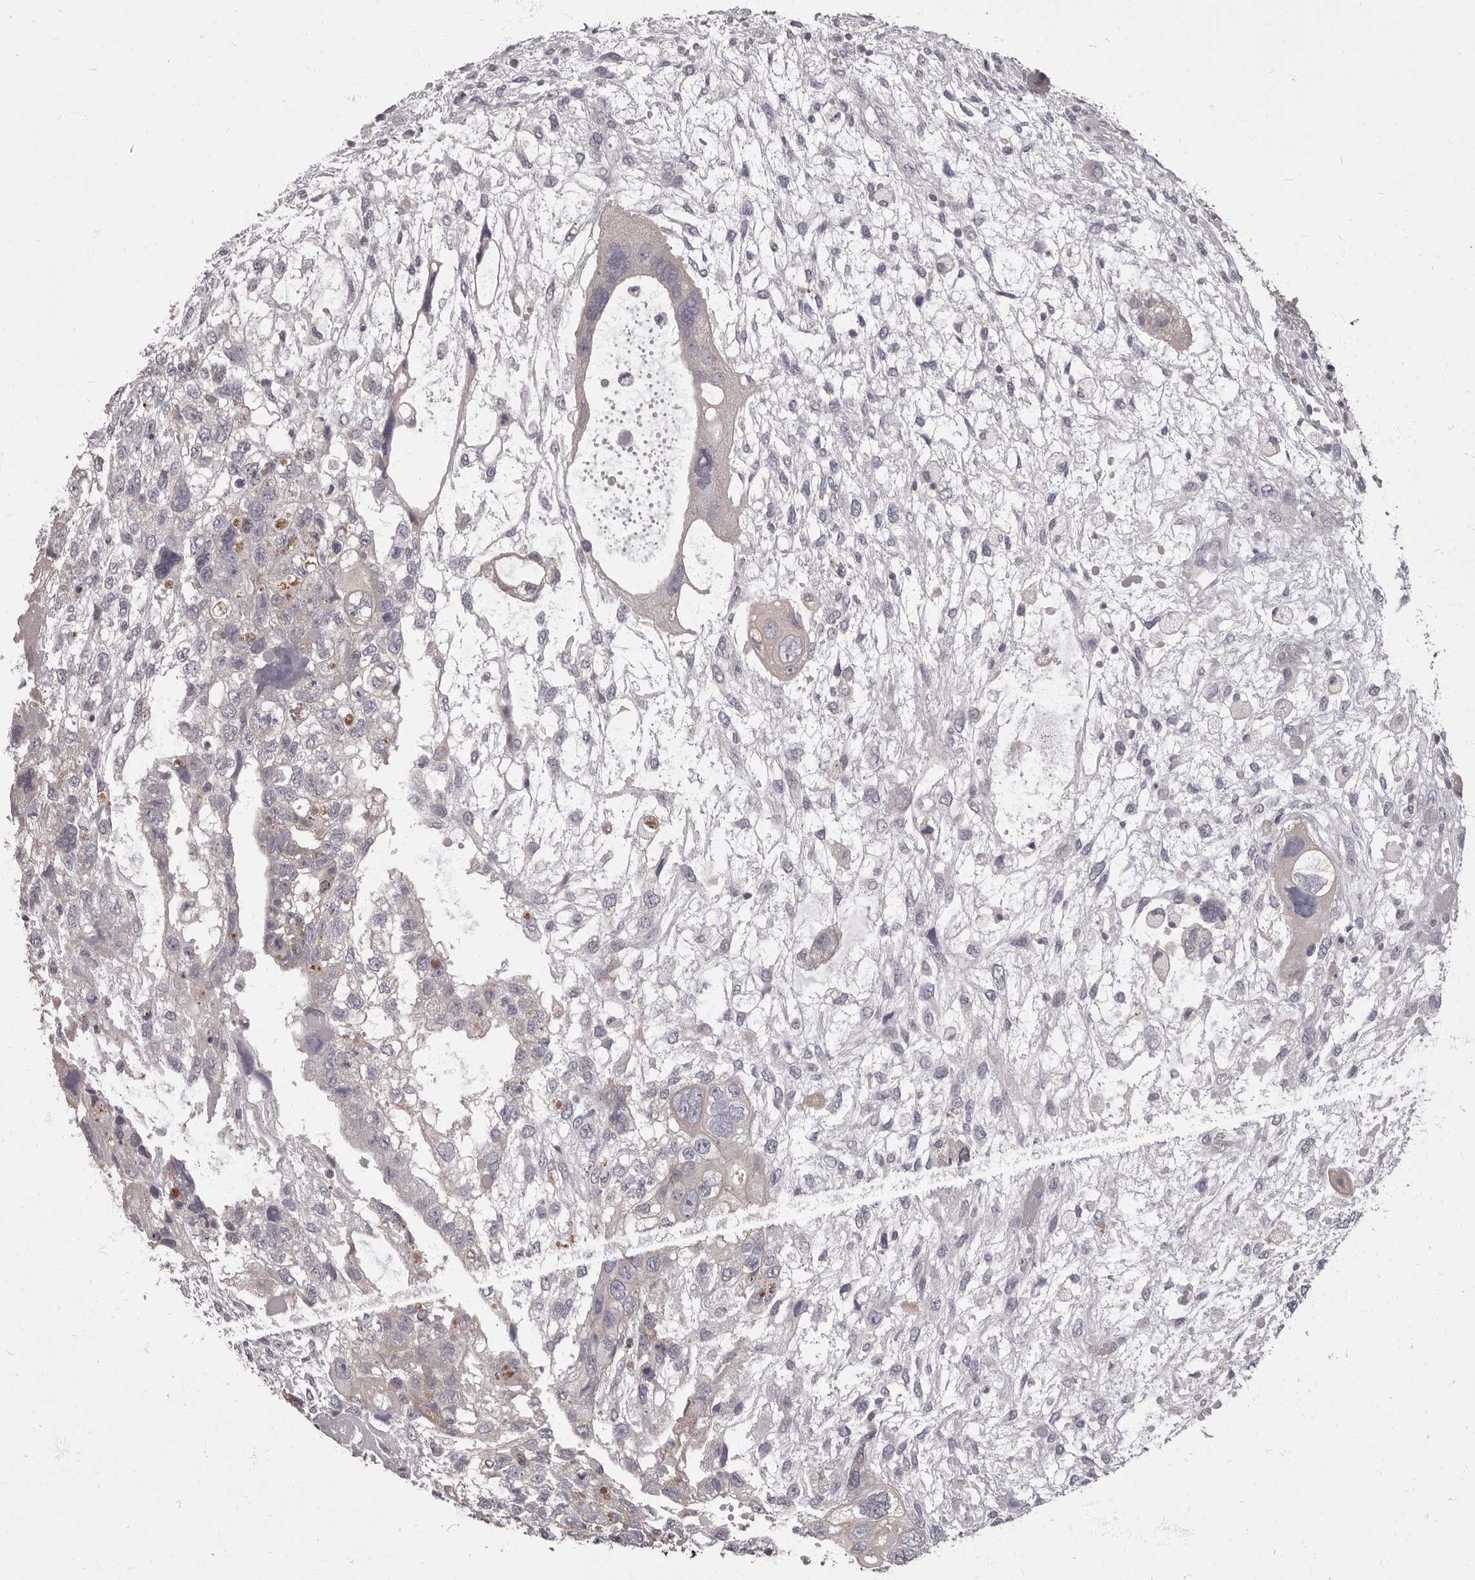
{"staining": {"intensity": "weak", "quantity": "<25%", "location": "cytoplasmic/membranous"}, "tissue": "testis cancer", "cell_type": "Tumor cells", "image_type": "cancer", "snomed": [{"axis": "morphology", "description": "Carcinoma, Embryonal, NOS"}, {"axis": "topography", "description": "Testis"}], "caption": "High magnification brightfield microscopy of embryonal carcinoma (testis) stained with DAB (brown) and counterstained with hematoxylin (blue): tumor cells show no significant staining.", "gene": "APEH", "patient": {"sex": "male", "age": 36}}